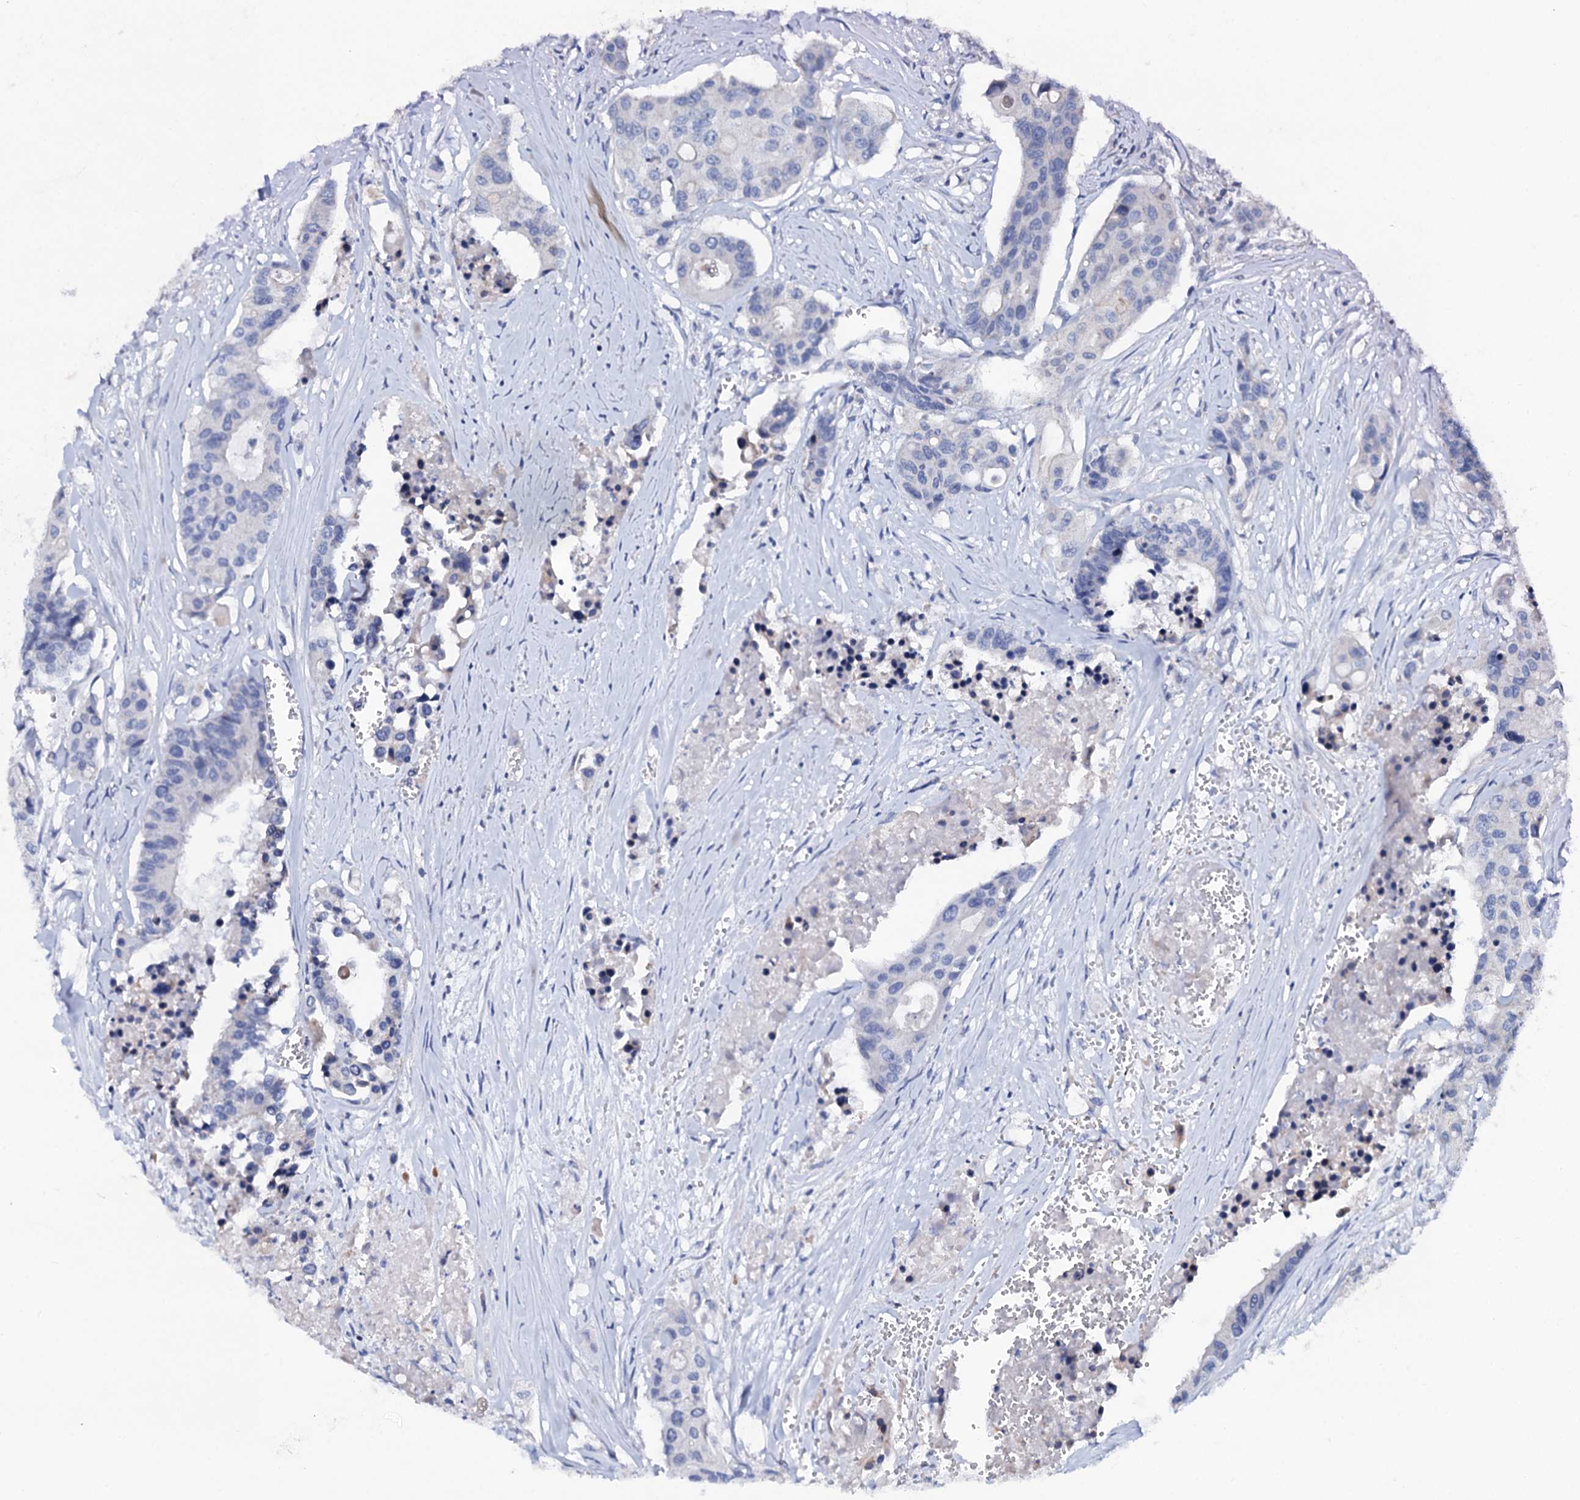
{"staining": {"intensity": "negative", "quantity": "none", "location": "none"}, "tissue": "colorectal cancer", "cell_type": "Tumor cells", "image_type": "cancer", "snomed": [{"axis": "morphology", "description": "Adenocarcinoma, NOS"}, {"axis": "topography", "description": "Colon"}], "caption": "The immunohistochemistry (IHC) image has no significant positivity in tumor cells of adenocarcinoma (colorectal) tissue.", "gene": "SLC37A4", "patient": {"sex": "male", "age": 77}}